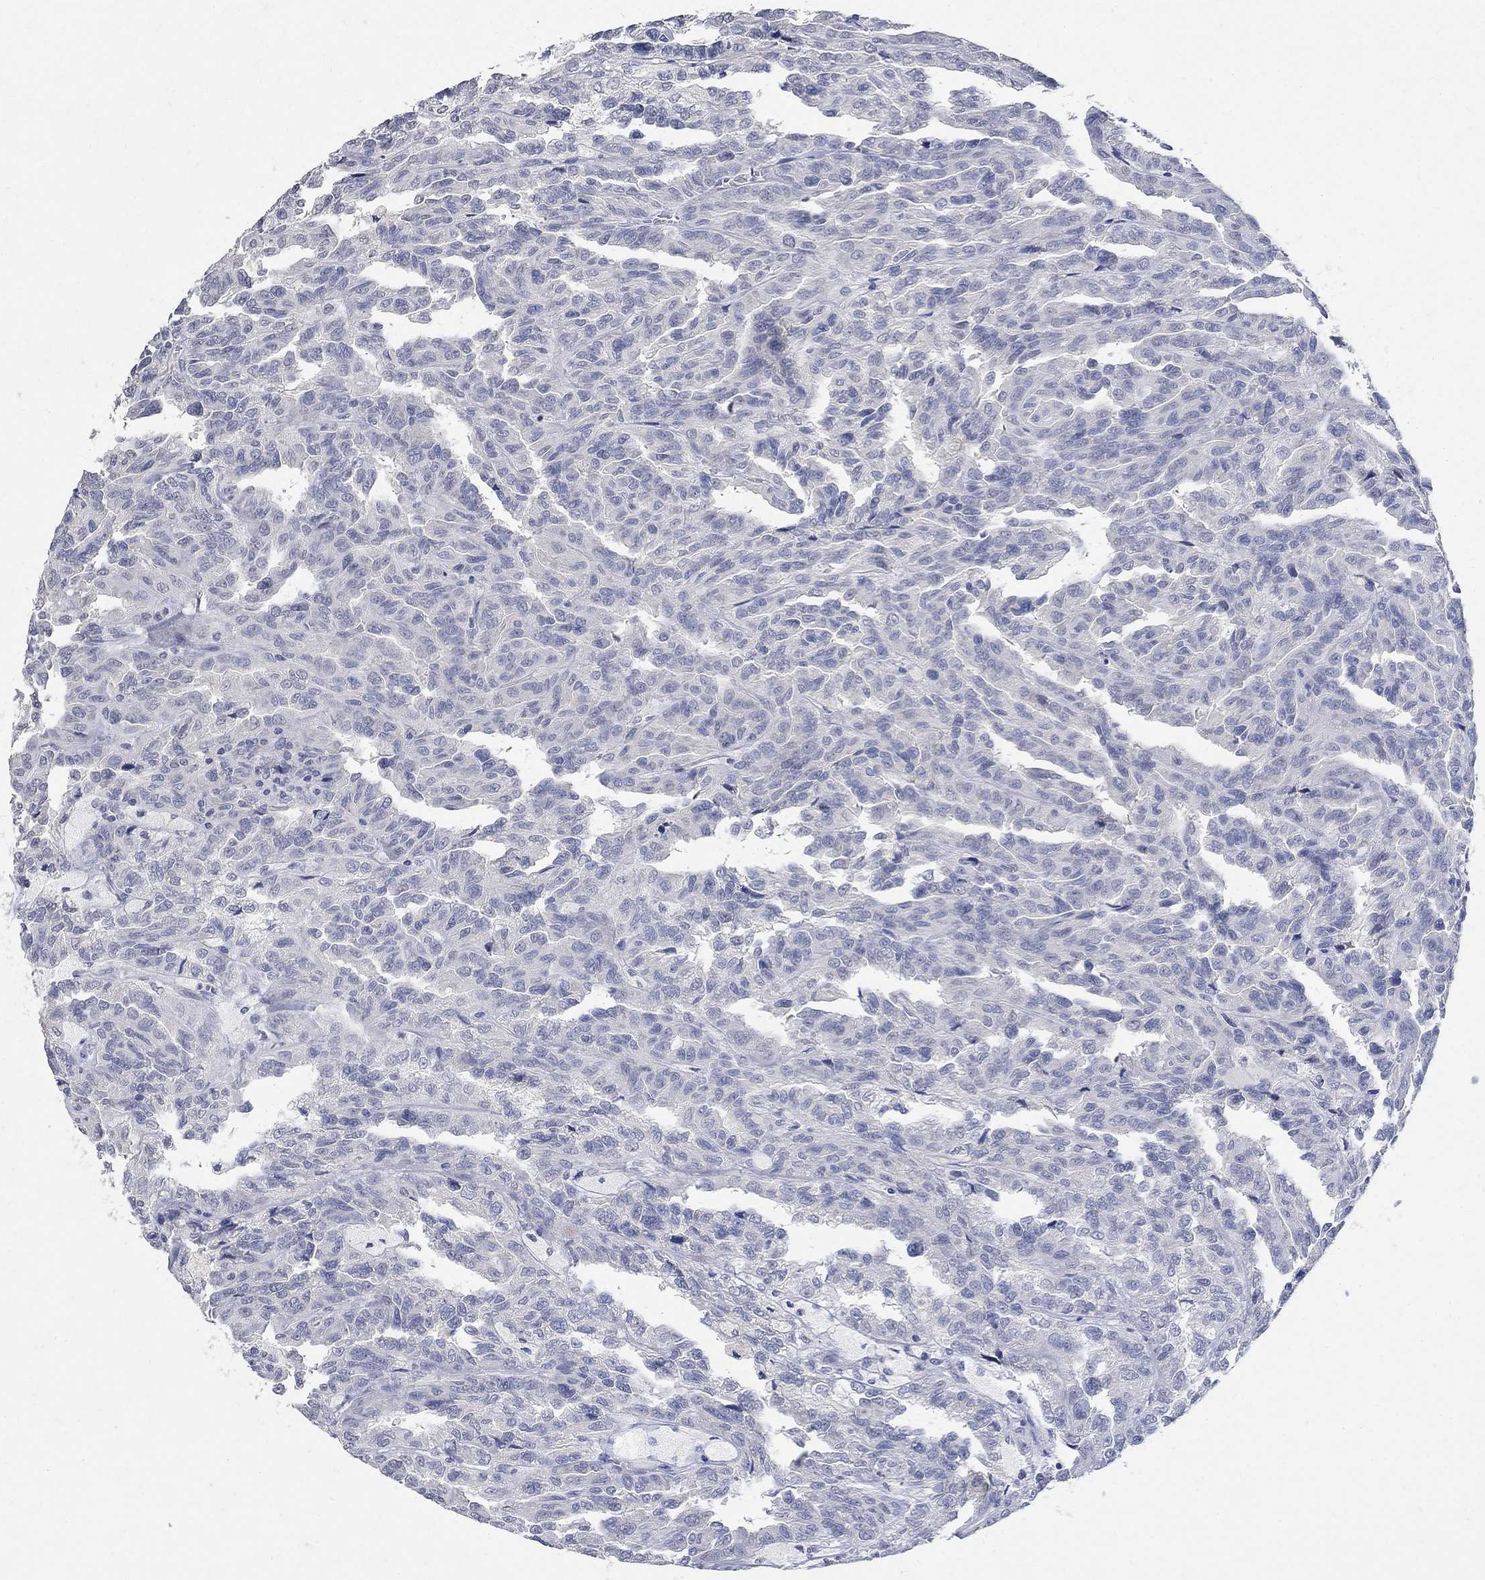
{"staining": {"intensity": "negative", "quantity": "none", "location": "none"}, "tissue": "renal cancer", "cell_type": "Tumor cells", "image_type": "cancer", "snomed": [{"axis": "morphology", "description": "Adenocarcinoma, NOS"}, {"axis": "topography", "description": "Kidney"}], "caption": "Immunohistochemical staining of adenocarcinoma (renal) exhibits no significant staining in tumor cells.", "gene": "TMEM169", "patient": {"sex": "male", "age": 79}}